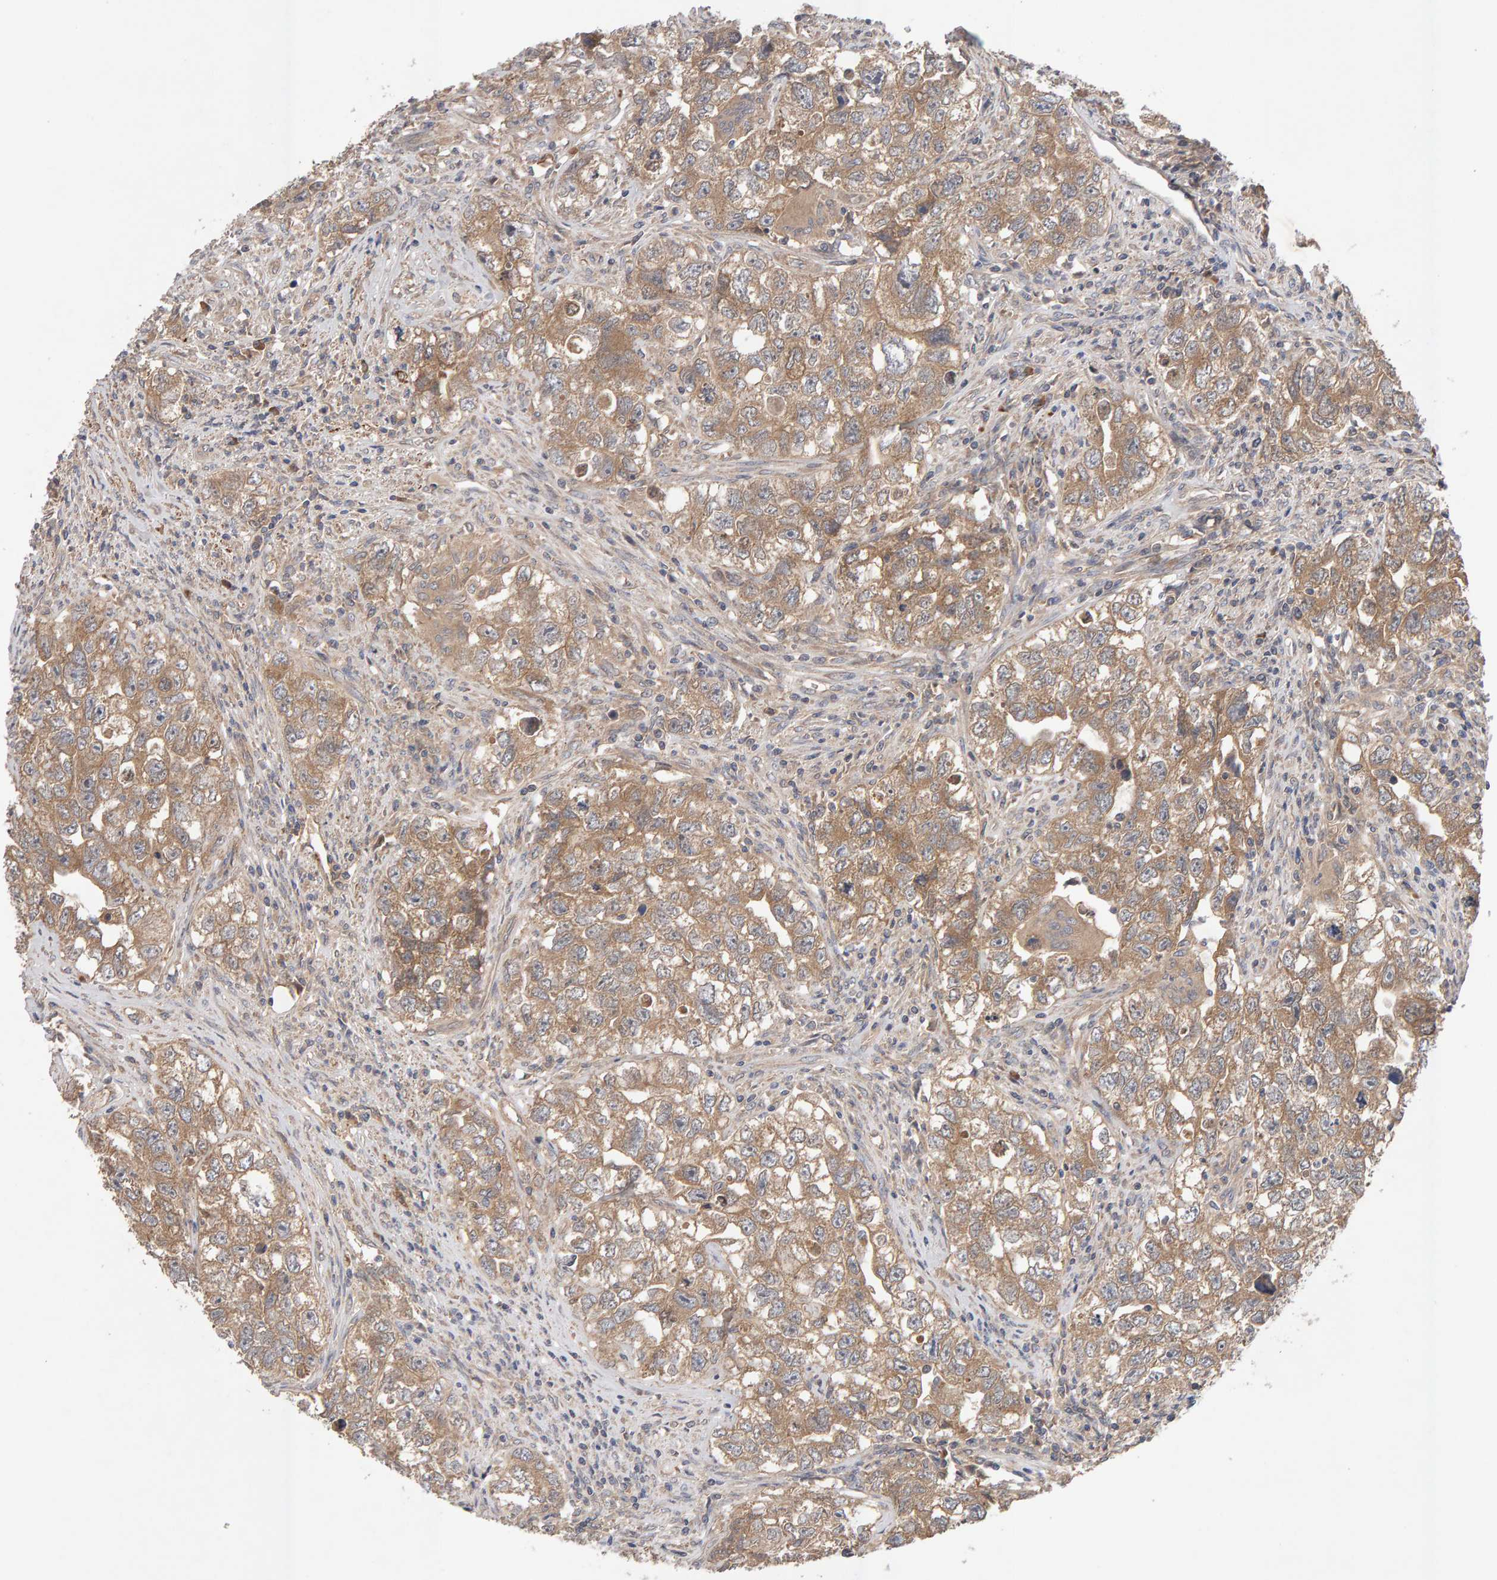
{"staining": {"intensity": "moderate", "quantity": ">75%", "location": "cytoplasmic/membranous"}, "tissue": "testis cancer", "cell_type": "Tumor cells", "image_type": "cancer", "snomed": [{"axis": "morphology", "description": "Seminoma, NOS"}, {"axis": "morphology", "description": "Carcinoma, Embryonal, NOS"}, {"axis": "topography", "description": "Testis"}], "caption": "Moderate cytoplasmic/membranous expression is present in approximately >75% of tumor cells in testis cancer (embryonal carcinoma).", "gene": "RNF19A", "patient": {"sex": "male", "age": 43}}